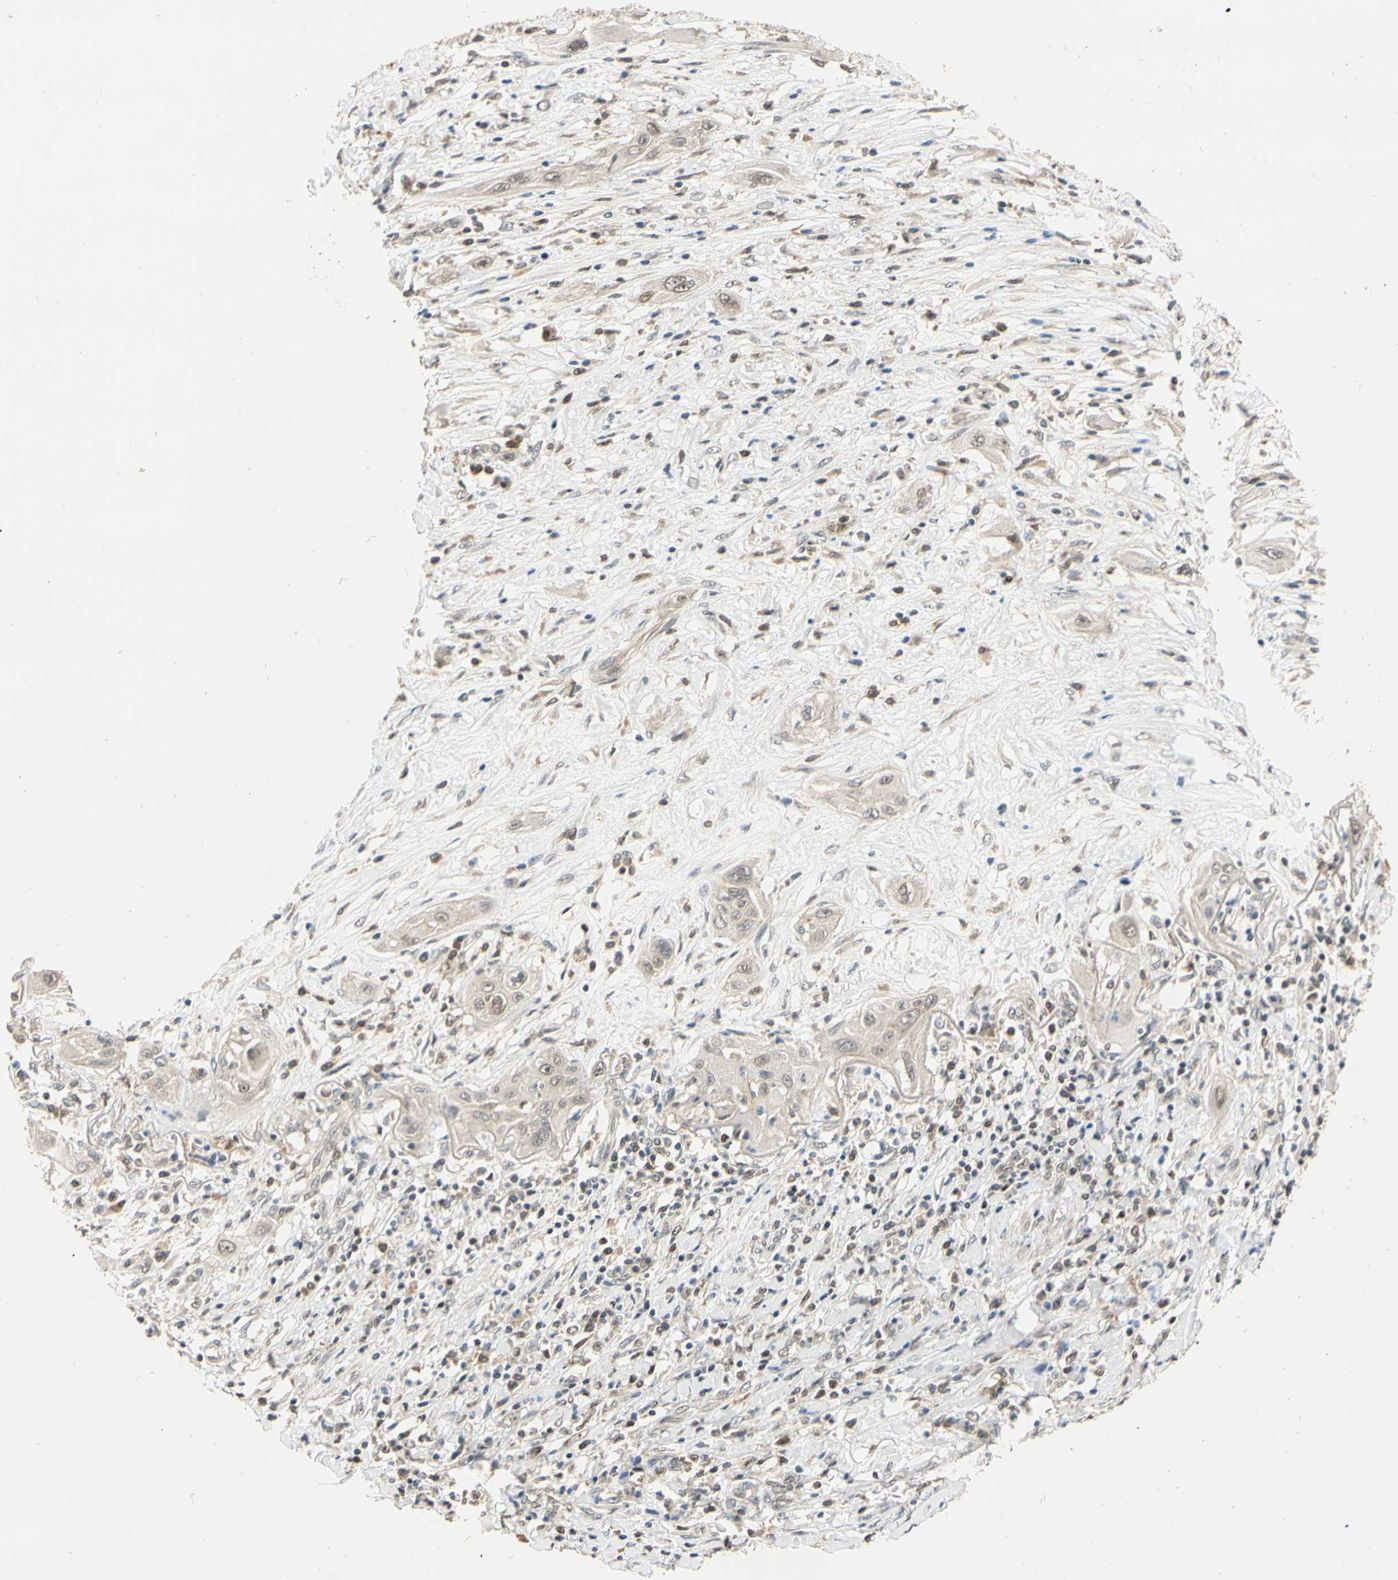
{"staining": {"intensity": "weak", "quantity": ">75%", "location": "cytoplasmic/membranous,nuclear"}, "tissue": "lung cancer", "cell_type": "Tumor cells", "image_type": "cancer", "snomed": [{"axis": "morphology", "description": "Squamous cell carcinoma, NOS"}, {"axis": "topography", "description": "Lung"}], "caption": "Immunohistochemistry (IHC) image of human lung cancer (squamous cell carcinoma) stained for a protein (brown), which exhibits low levels of weak cytoplasmic/membranous and nuclear positivity in approximately >75% of tumor cells.", "gene": "RIOX2", "patient": {"sex": "female", "age": 47}}